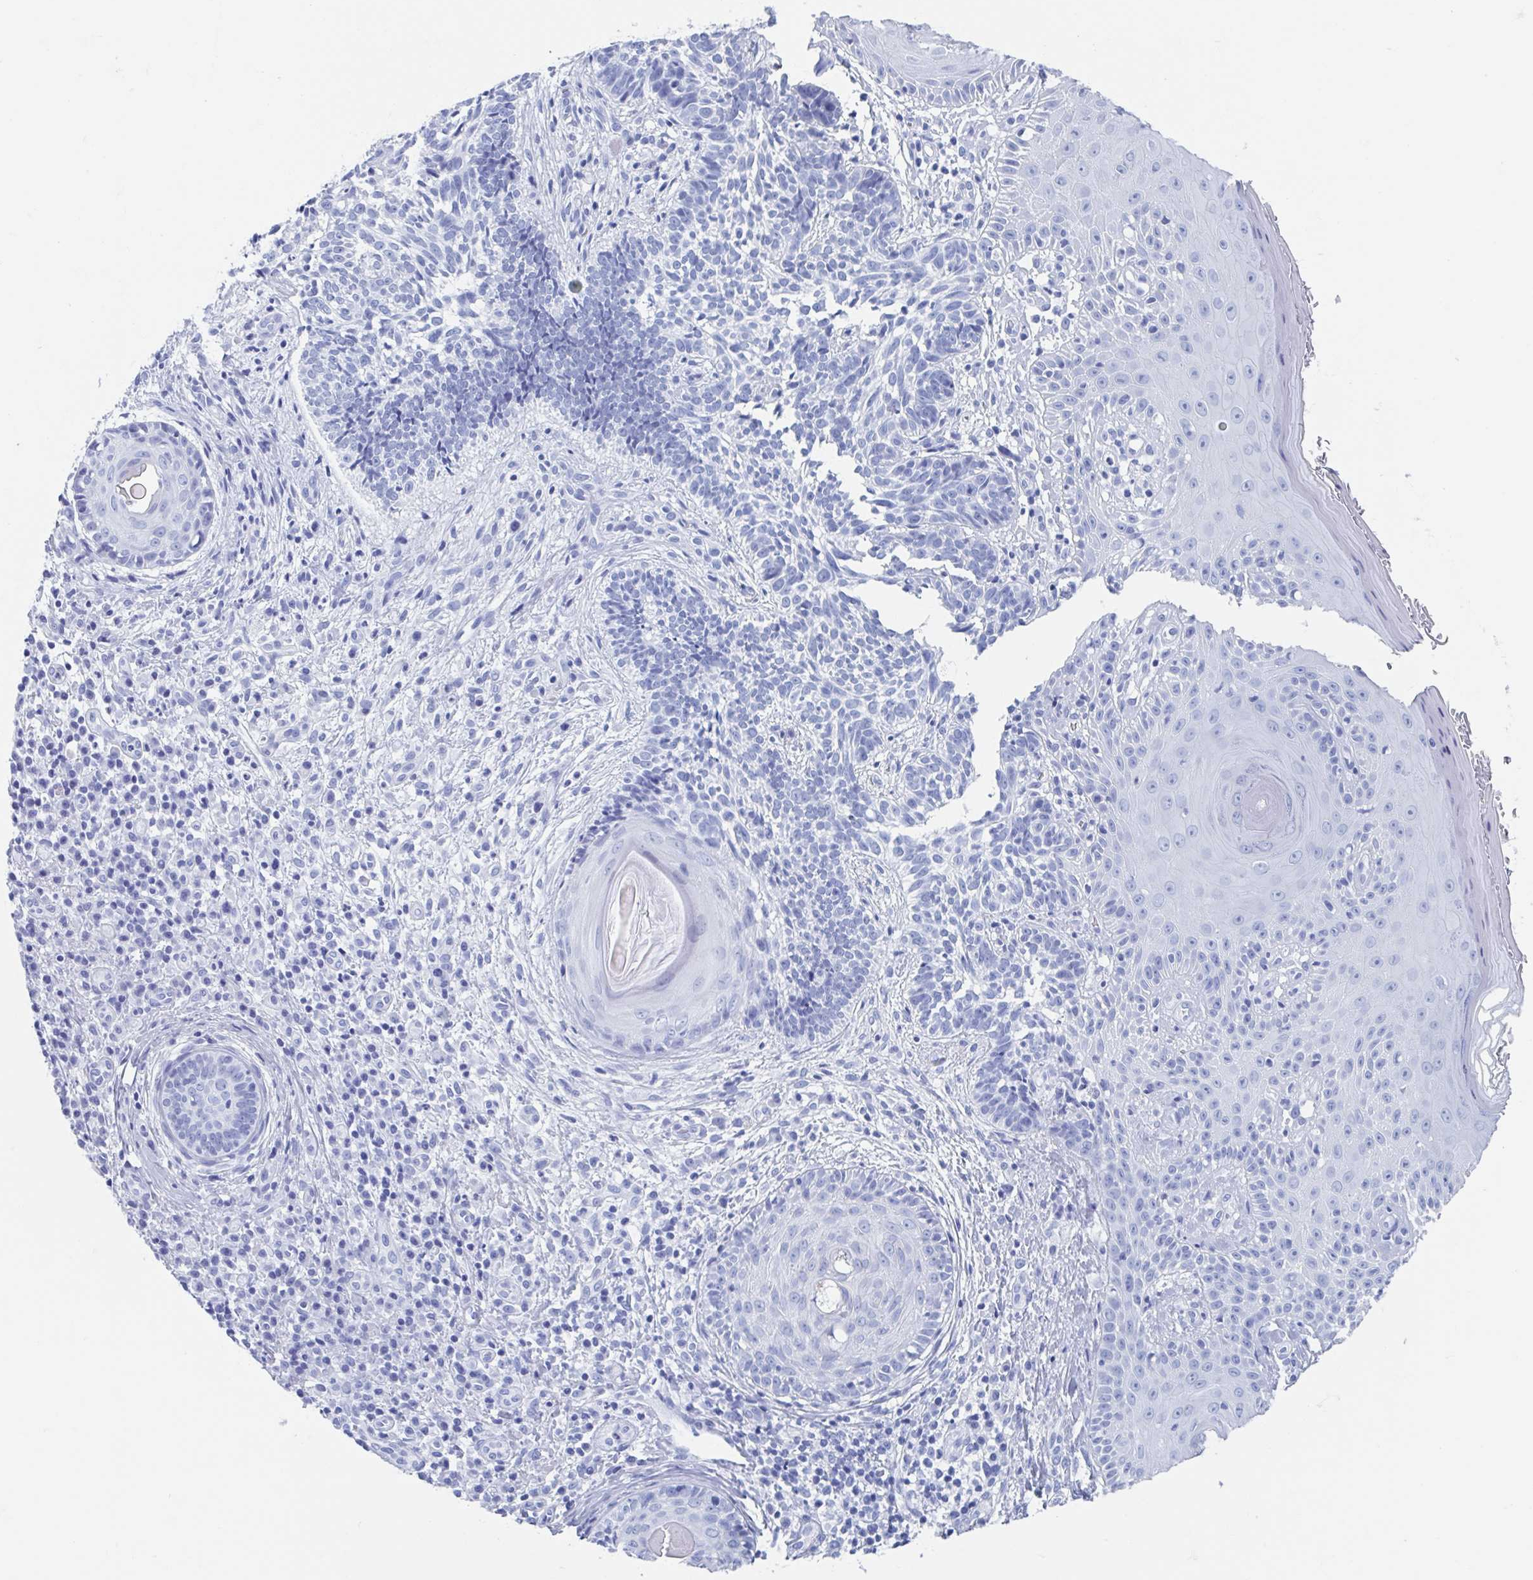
{"staining": {"intensity": "negative", "quantity": "none", "location": "none"}, "tissue": "skin cancer", "cell_type": "Tumor cells", "image_type": "cancer", "snomed": [{"axis": "morphology", "description": "Basal cell carcinoma"}, {"axis": "topography", "description": "Skin"}], "caption": "The micrograph shows no significant staining in tumor cells of basal cell carcinoma (skin).", "gene": "C10orf53", "patient": {"sex": "male", "age": 65}}